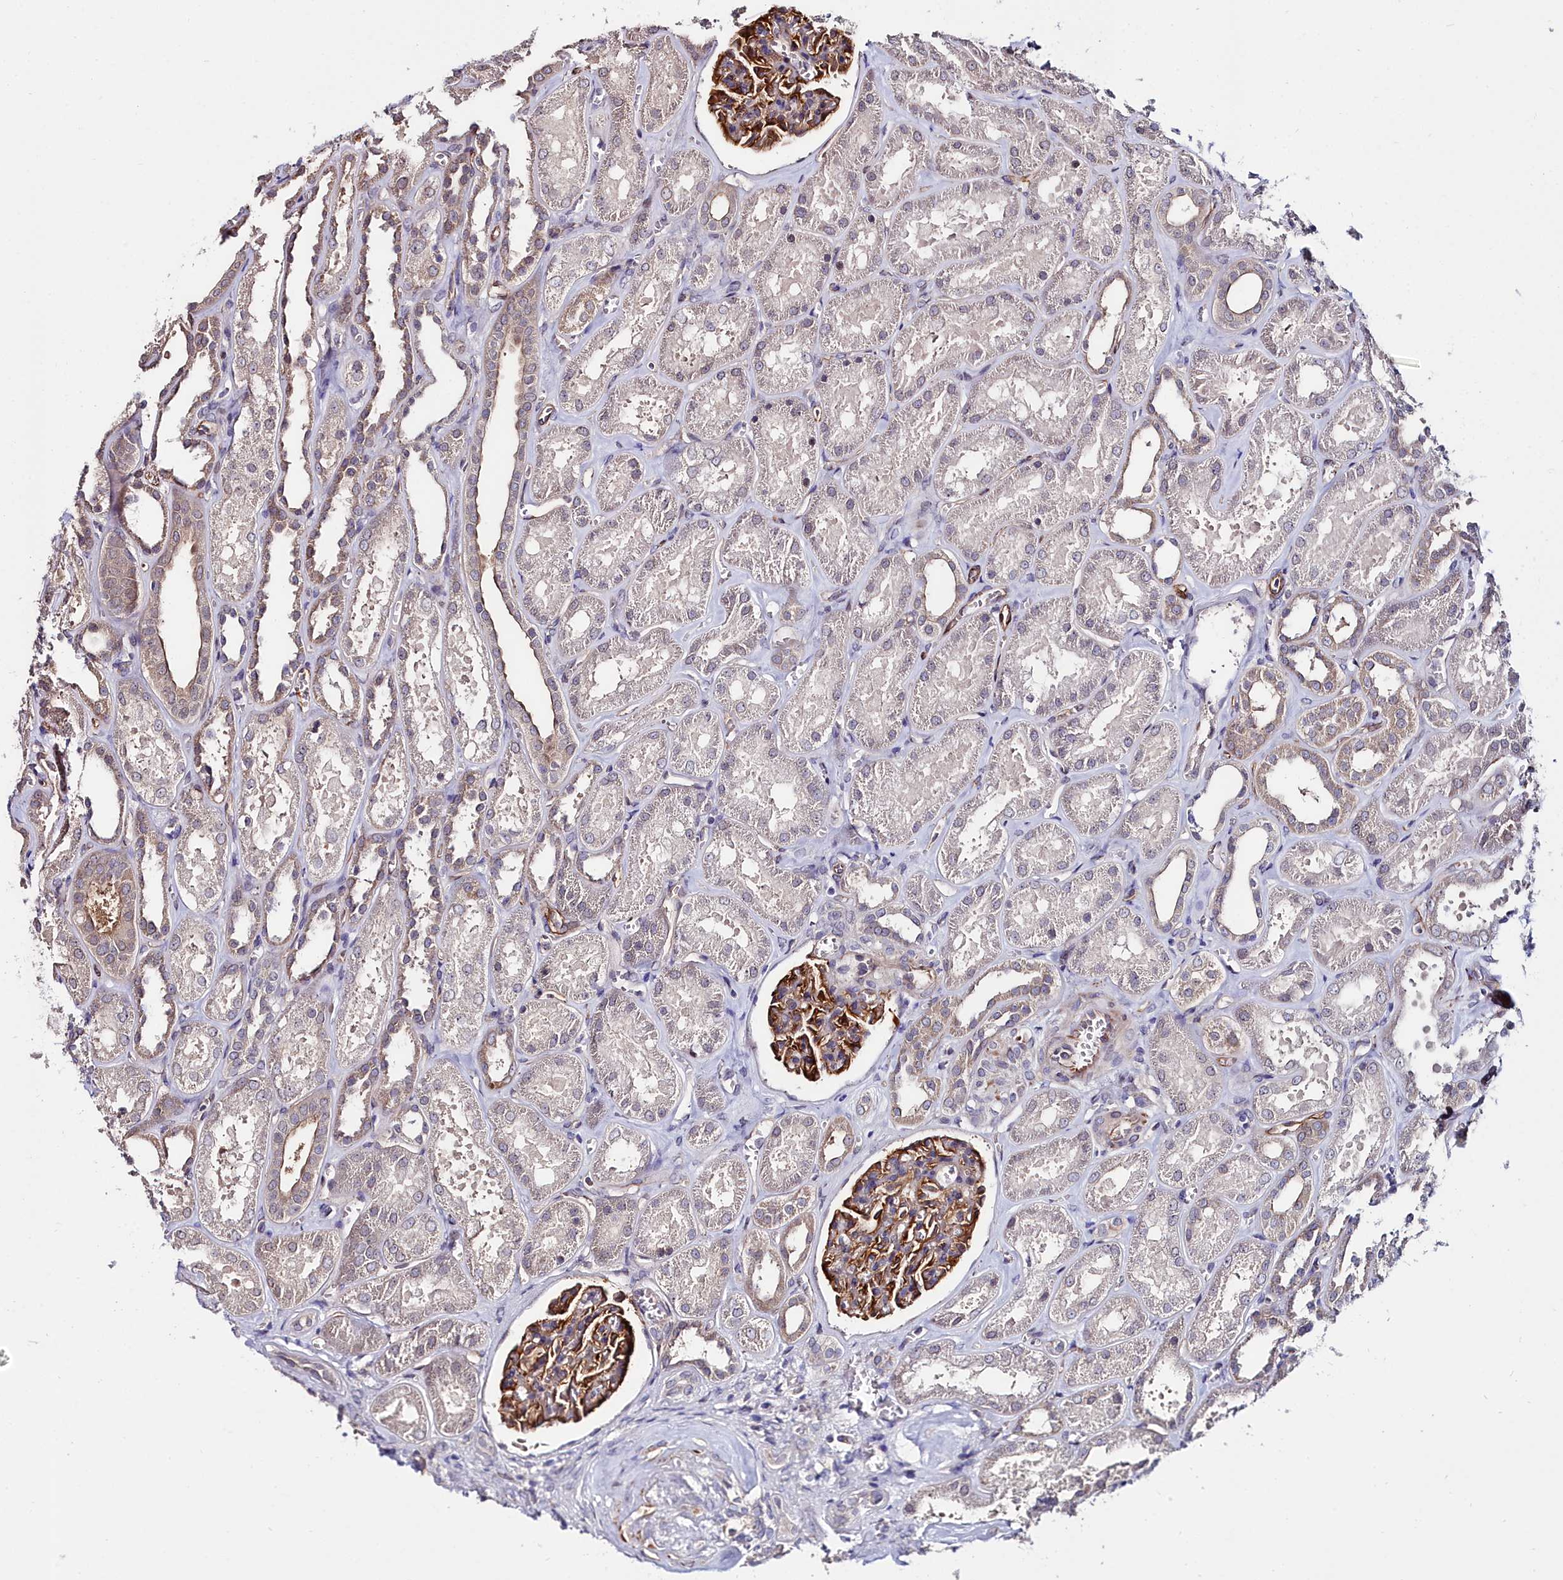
{"staining": {"intensity": "strong", "quantity": ">75%", "location": "cytoplasmic/membranous"}, "tissue": "kidney", "cell_type": "Cells in glomeruli", "image_type": "normal", "snomed": [{"axis": "morphology", "description": "Normal tissue, NOS"}, {"axis": "morphology", "description": "Adenocarcinoma, NOS"}, {"axis": "topography", "description": "Kidney"}], "caption": "Protein expression analysis of normal kidney exhibits strong cytoplasmic/membranous expression in approximately >75% of cells in glomeruli. (Brightfield microscopy of DAB IHC at high magnification).", "gene": "C4orf19", "patient": {"sex": "female", "age": 68}}